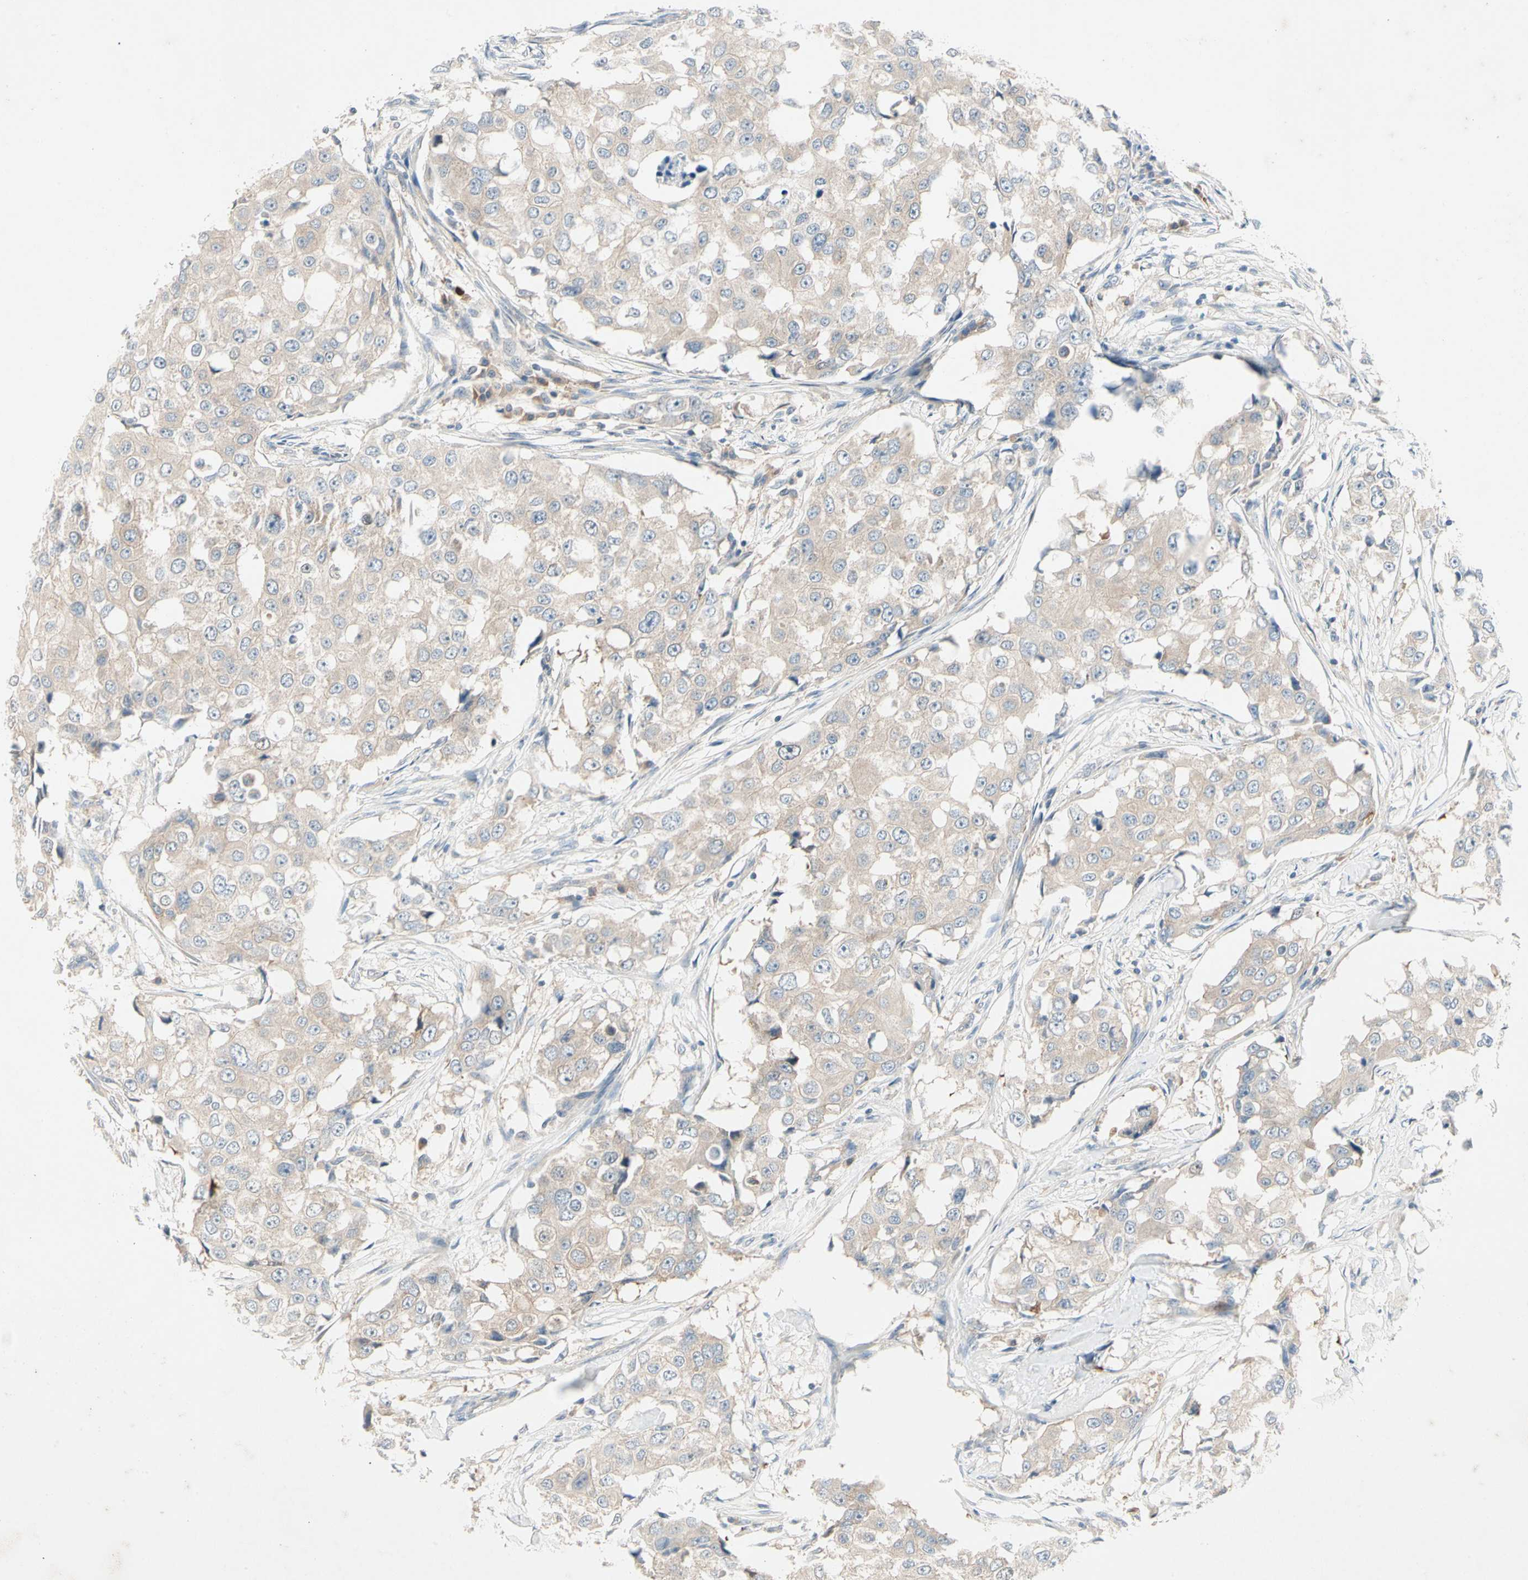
{"staining": {"intensity": "weak", "quantity": "<25%", "location": "cytoplasmic/membranous"}, "tissue": "breast cancer", "cell_type": "Tumor cells", "image_type": "cancer", "snomed": [{"axis": "morphology", "description": "Duct carcinoma"}, {"axis": "topography", "description": "Breast"}], "caption": "A high-resolution image shows IHC staining of breast cancer (invasive ductal carcinoma), which exhibits no significant positivity in tumor cells.", "gene": "IL1R1", "patient": {"sex": "female", "age": 27}}